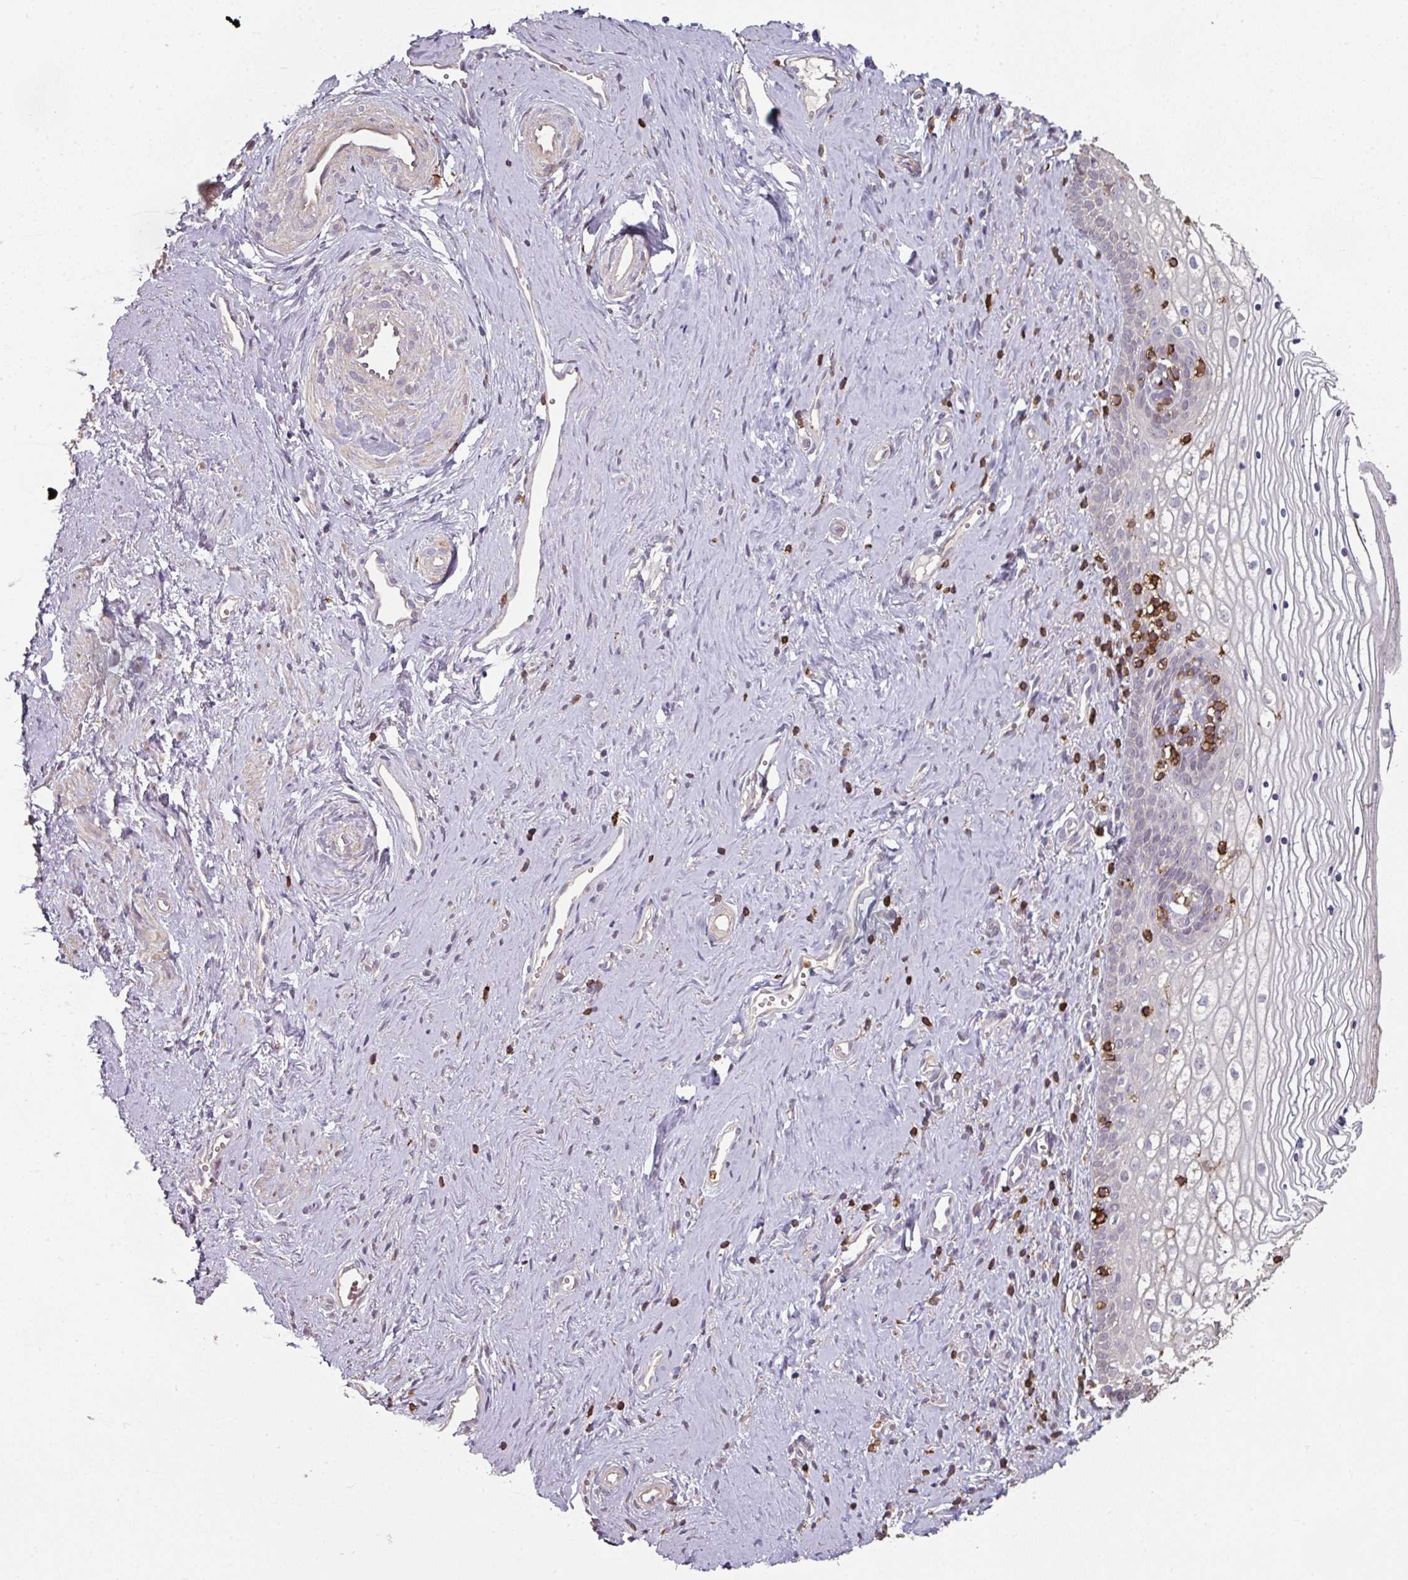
{"staining": {"intensity": "negative", "quantity": "none", "location": "none"}, "tissue": "vagina", "cell_type": "Squamous epithelial cells", "image_type": "normal", "snomed": [{"axis": "morphology", "description": "Normal tissue, NOS"}, {"axis": "topography", "description": "Vagina"}], "caption": "DAB immunohistochemical staining of unremarkable human vagina reveals no significant staining in squamous epithelial cells. (IHC, brightfield microscopy, high magnification).", "gene": "OLFML2B", "patient": {"sex": "female", "age": 59}}